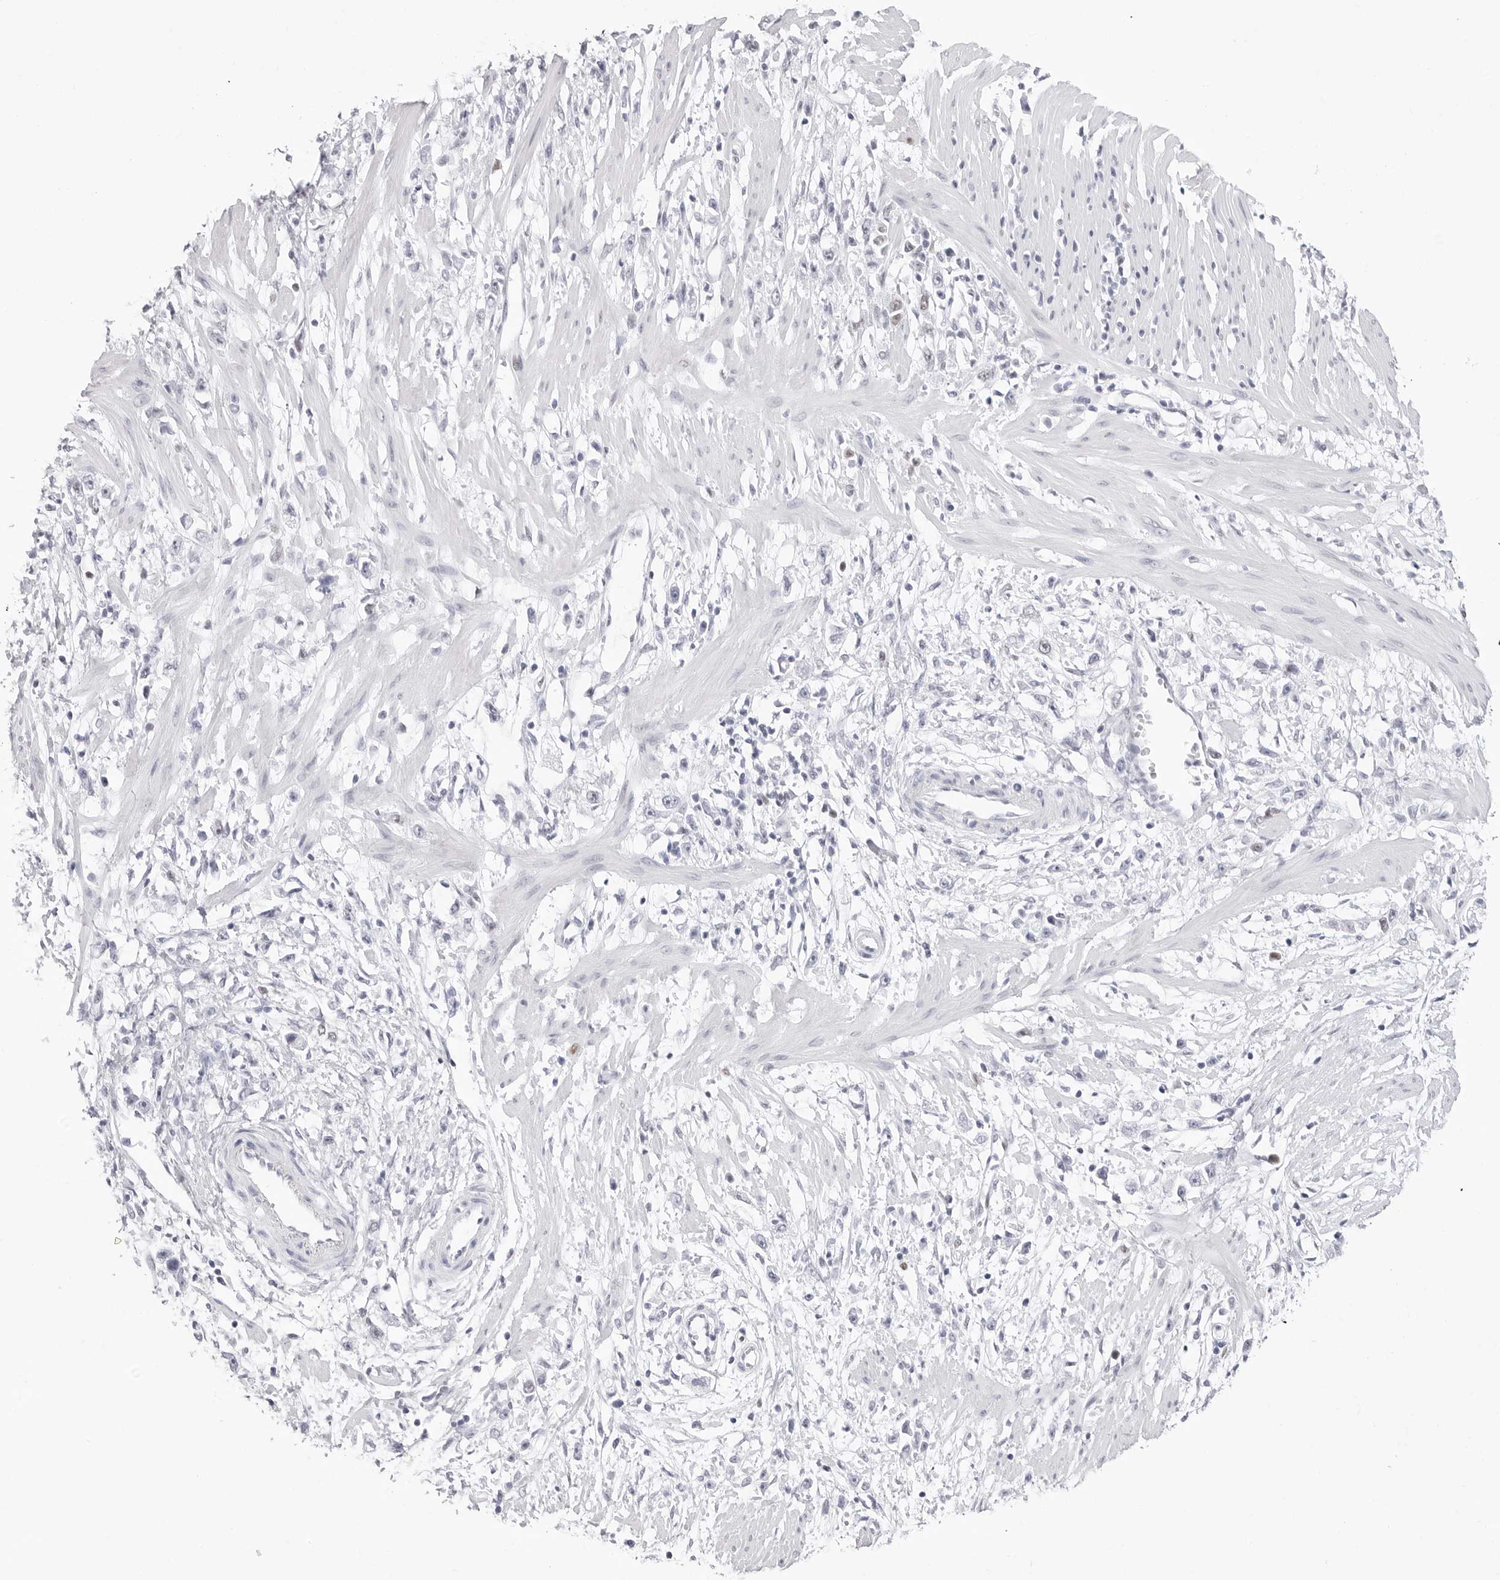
{"staining": {"intensity": "negative", "quantity": "none", "location": "none"}, "tissue": "stomach cancer", "cell_type": "Tumor cells", "image_type": "cancer", "snomed": [{"axis": "morphology", "description": "Adenocarcinoma, NOS"}, {"axis": "topography", "description": "Stomach"}], "caption": "Photomicrograph shows no significant protein expression in tumor cells of adenocarcinoma (stomach).", "gene": "NASP", "patient": {"sex": "female", "age": 59}}